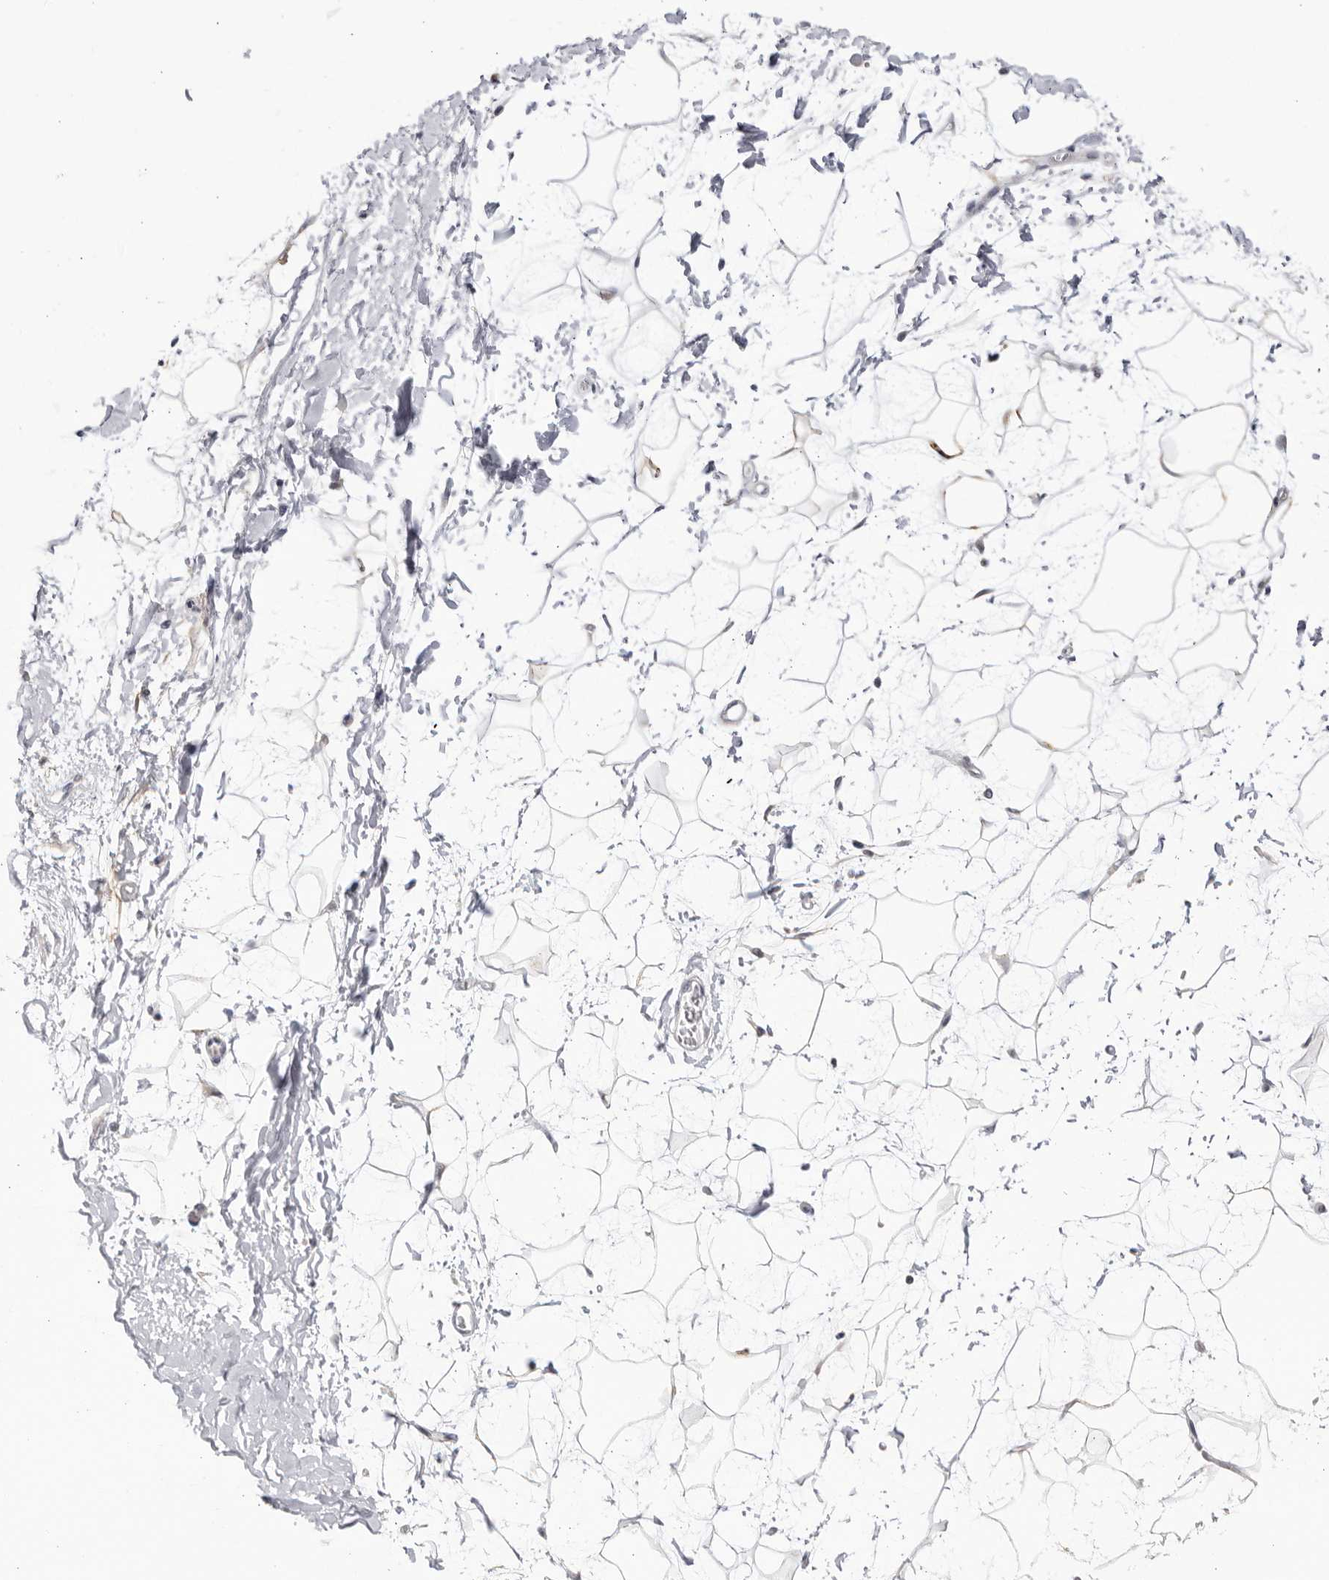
{"staining": {"intensity": "negative", "quantity": "none", "location": "none"}, "tissue": "adipose tissue", "cell_type": "Adipocytes", "image_type": "normal", "snomed": [{"axis": "morphology", "description": "Normal tissue, NOS"}, {"axis": "topography", "description": "Soft tissue"}], "caption": "Adipocytes show no significant protein positivity in unremarkable adipose tissue.", "gene": "CNBD1", "patient": {"sex": "male", "age": 72}}